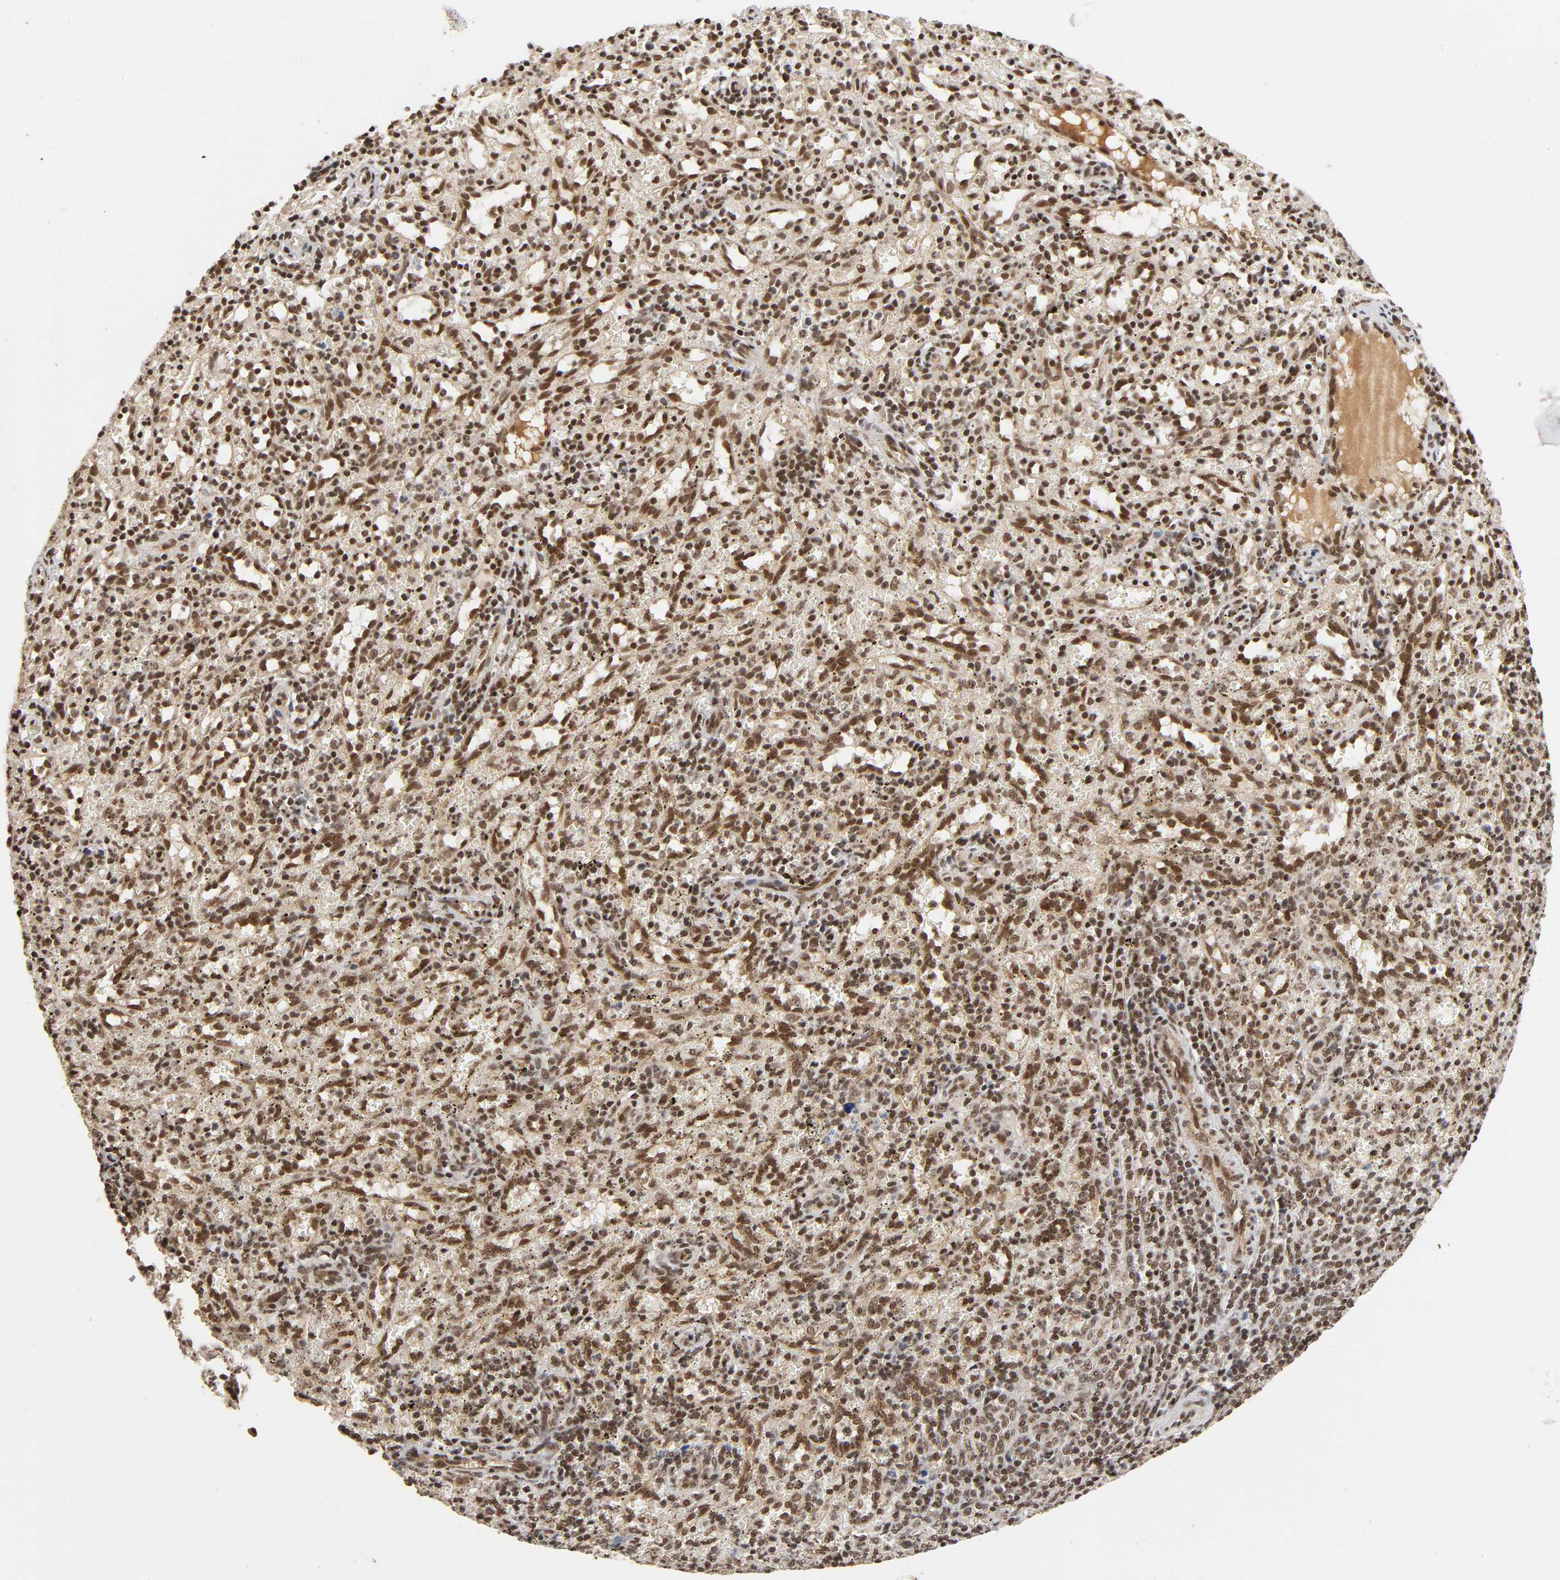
{"staining": {"intensity": "moderate", "quantity": ">75%", "location": "nuclear"}, "tissue": "spleen", "cell_type": "Cells in red pulp", "image_type": "normal", "snomed": [{"axis": "morphology", "description": "Normal tissue, NOS"}, {"axis": "topography", "description": "Spleen"}], "caption": "Spleen stained with DAB immunohistochemistry reveals medium levels of moderate nuclear expression in approximately >75% of cells in red pulp. Immunohistochemistry (ihc) stains the protein in brown and the nuclei are stained blue.", "gene": "ZNF384", "patient": {"sex": "female", "age": 10}}